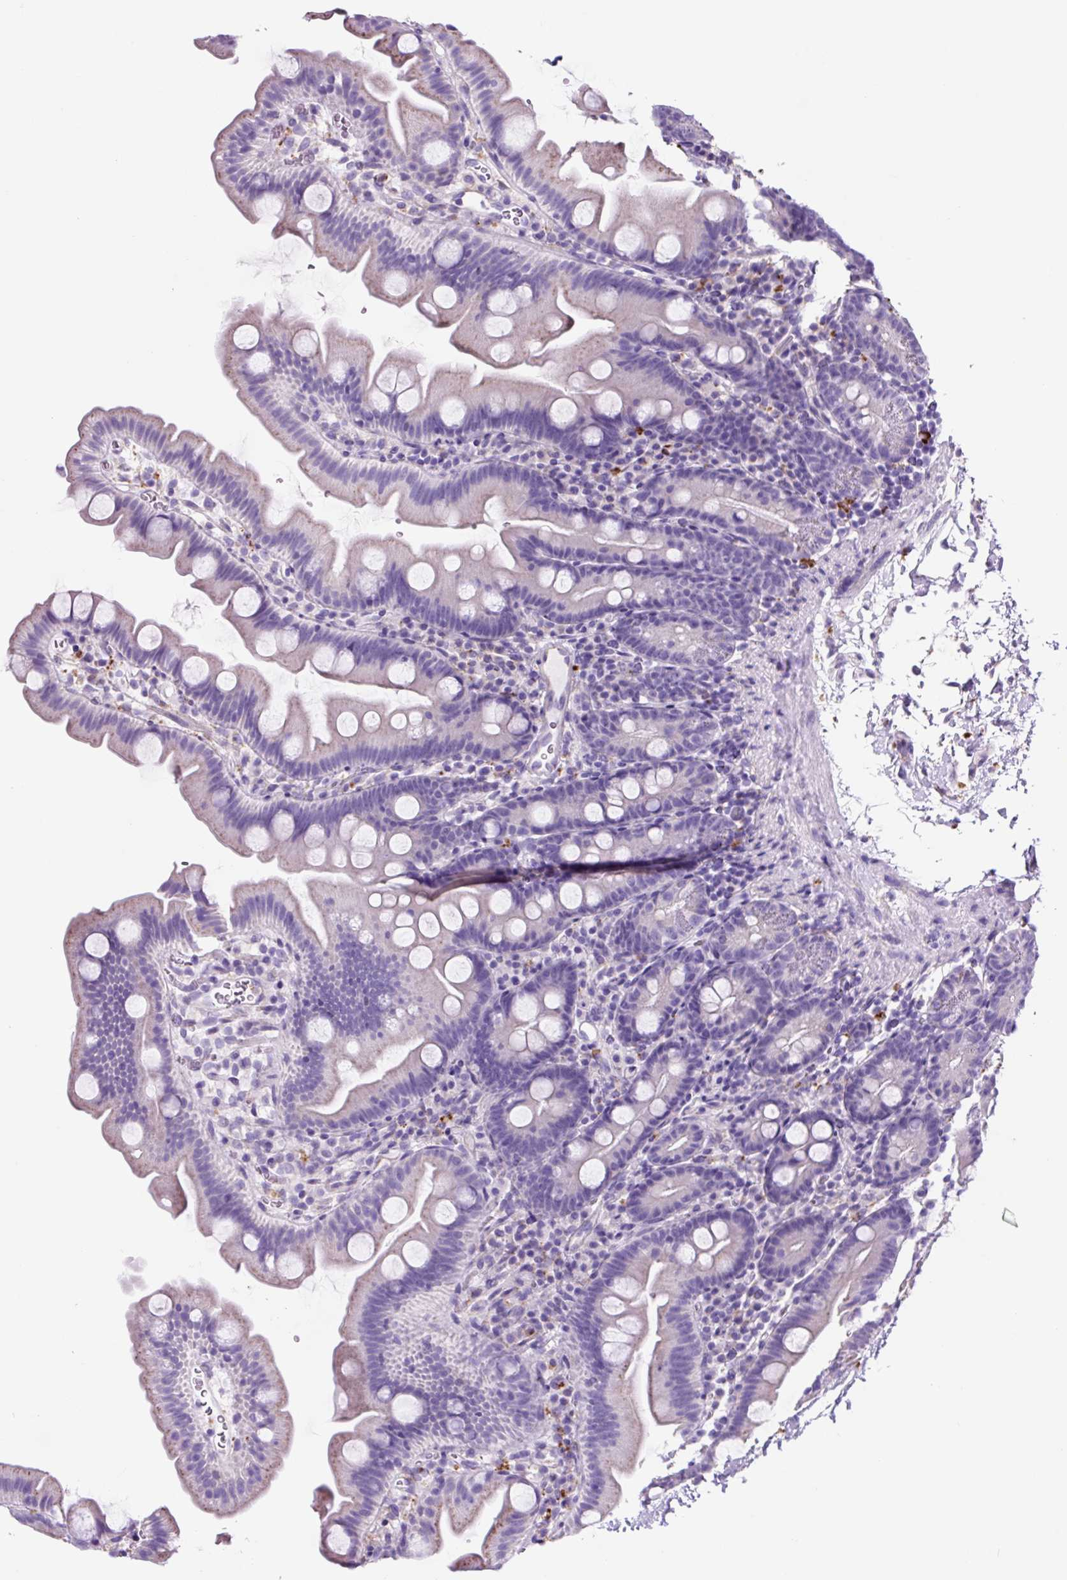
{"staining": {"intensity": "negative", "quantity": "none", "location": "none"}, "tissue": "small intestine", "cell_type": "Glandular cells", "image_type": "normal", "snomed": [{"axis": "morphology", "description": "Normal tissue, NOS"}, {"axis": "topography", "description": "Small intestine"}], "caption": "Immunohistochemistry (IHC) micrograph of benign human small intestine stained for a protein (brown), which displays no positivity in glandular cells.", "gene": "LCN10", "patient": {"sex": "female", "age": 68}}